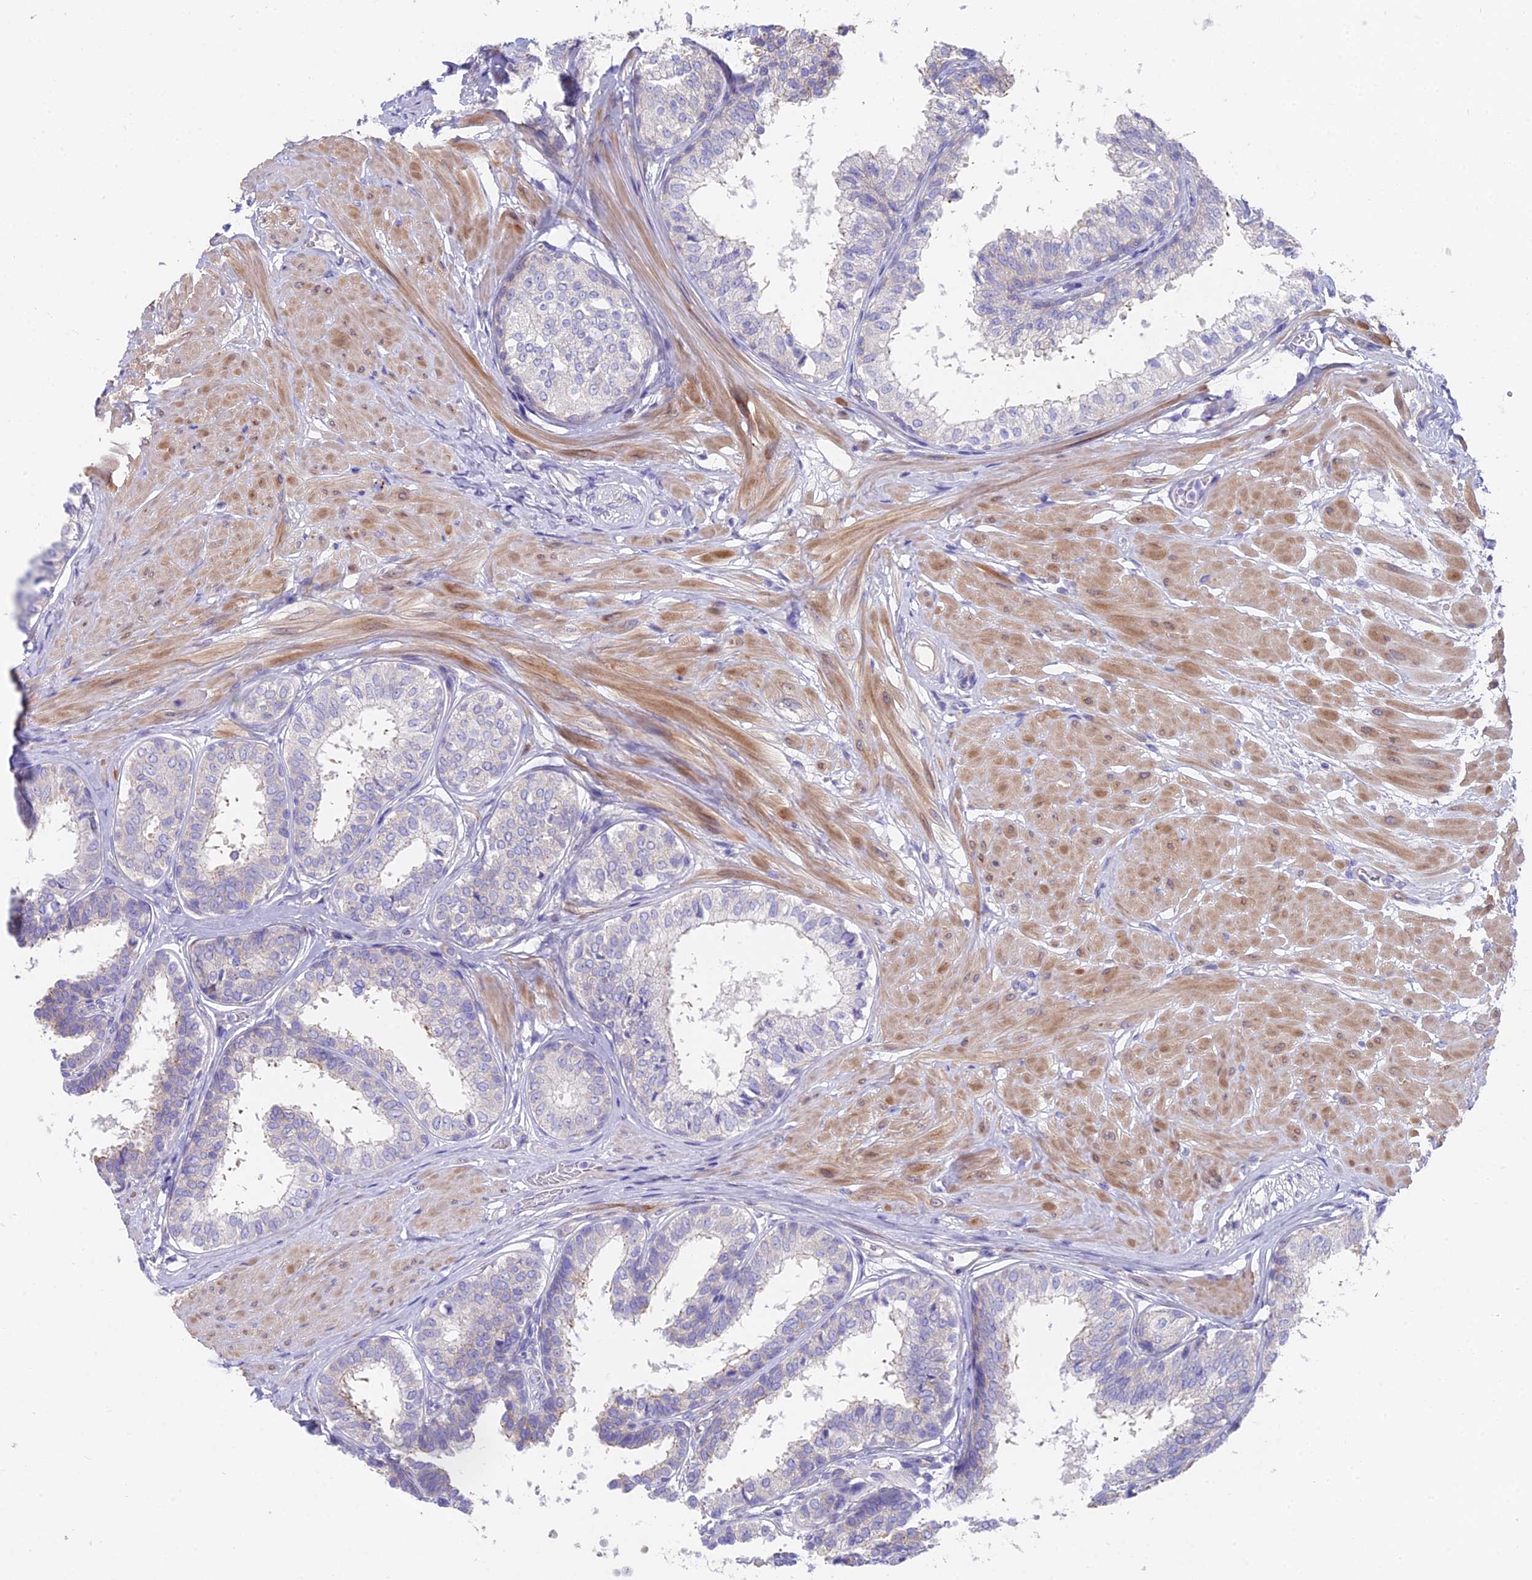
{"staining": {"intensity": "weak", "quantity": "<25%", "location": "cytoplasmic/membranous"}, "tissue": "prostate", "cell_type": "Glandular cells", "image_type": "normal", "snomed": [{"axis": "morphology", "description": "Normal tissue, NOS"}, {"axis": "topography", "description": "Prostate"}], "caption": "Glandular cells show no significant protein expression in unremarkable prostate.", "gene": "FAM168B", "patient": {"sex": "male", "age": 48}}